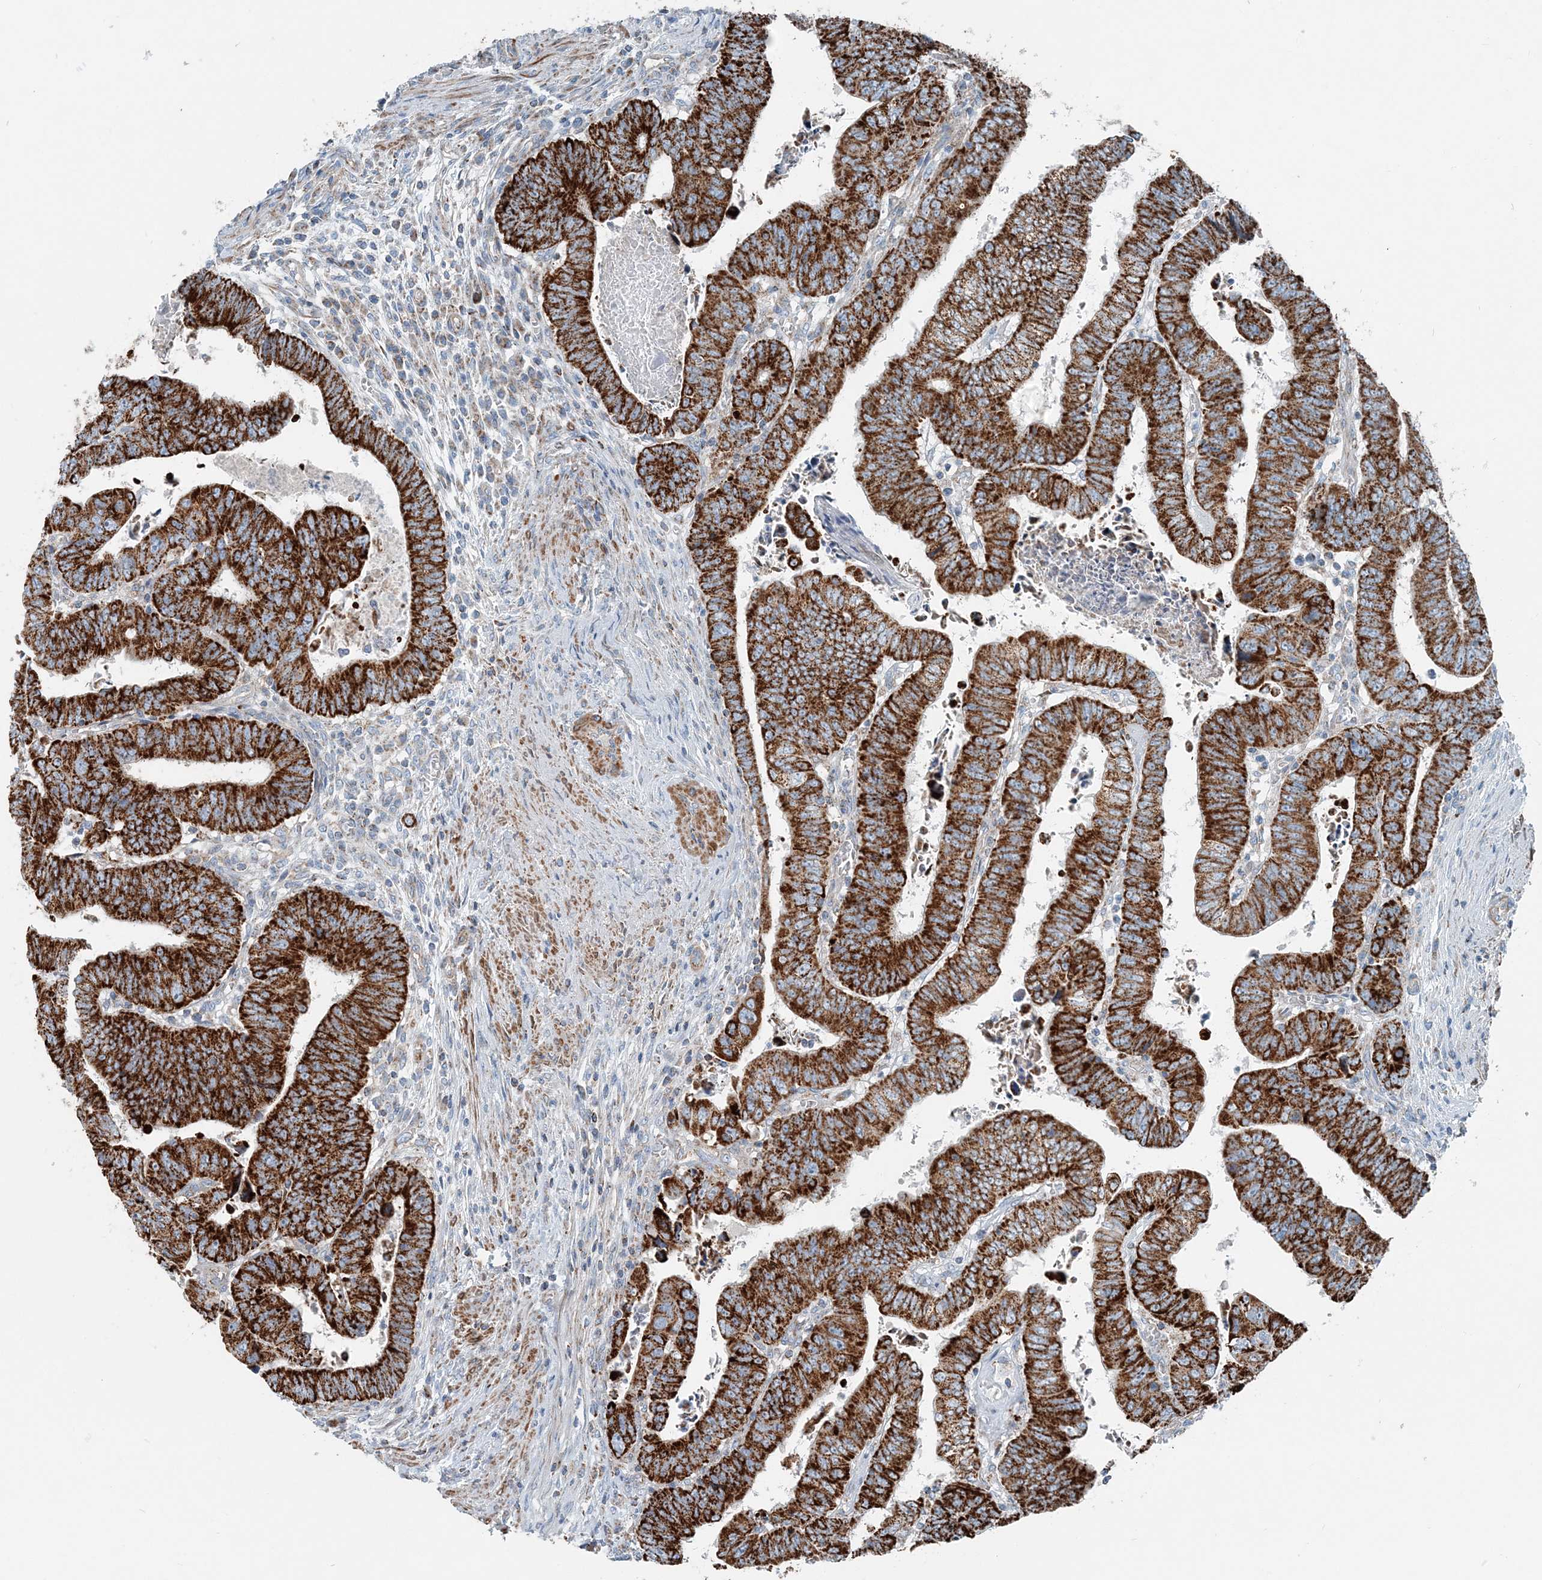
{"staining": {"intensity": "strong", "quantity": ">75%", "location": "cytoplasmic/membranous"}, "tissue": "colorectal cancer", "cell_type": "Tumor cells", "image_type": "cancer", "snomed": [{"axis": "morphology", "description": "Normal tissue, NOS"}, {"axis": "morphology", "description": "Adenocarcinoma, NOS"}, {"axis": "topography", "description": "Rectum"}], "caption": "Colorectal adenocarcinoma was stained to show a protein in brown. There is high levels of strong cytoplasmic/membranous expression in about >75% of tumor cells. Immunohistochemistry stains the protein of interest in brown and the nuclei are stained blue.", "gene": "INTU", "patient": {"sex": "female", "age": 65}}